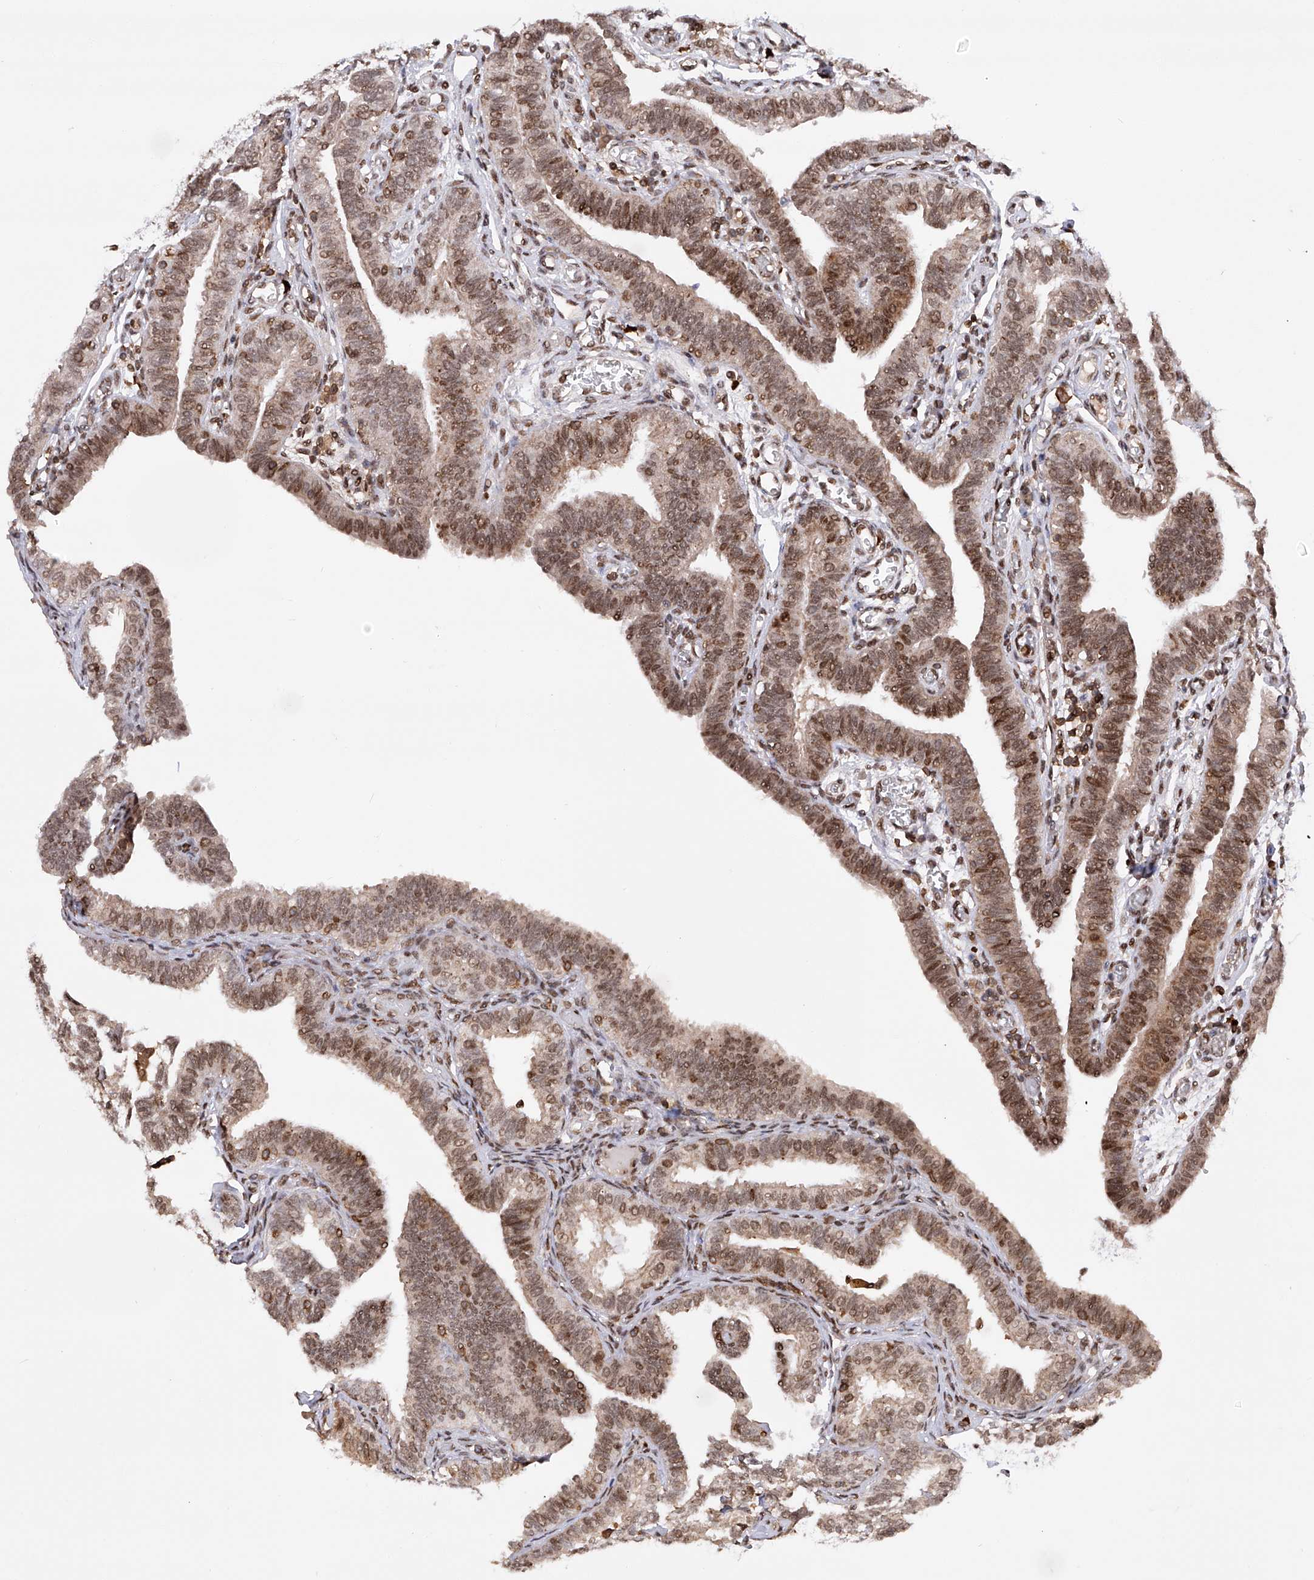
{"staining": {"intensity": "strong", "quantity": ">75%", "location": "nuclear"}, "tissue": "fallopian tube", "cell_type": "Glandular cells", "image_type": "normal", "snomed": [{"axis": "morphology", "description": "Normal tissue, NOS"}, {"axis": "topography", "description": "Fallopian tube"}], "caption": "Immunohistochemistry (DAB (3,3'-diaminobenzidine)) staining of benign fallopian tube exhibits strong nuclear protein positivity in about >75% of glandular cells. Nuclei are stained in blue.", "gene": "ZNF280D", "patient": {"sex": "female", "age": 39}}